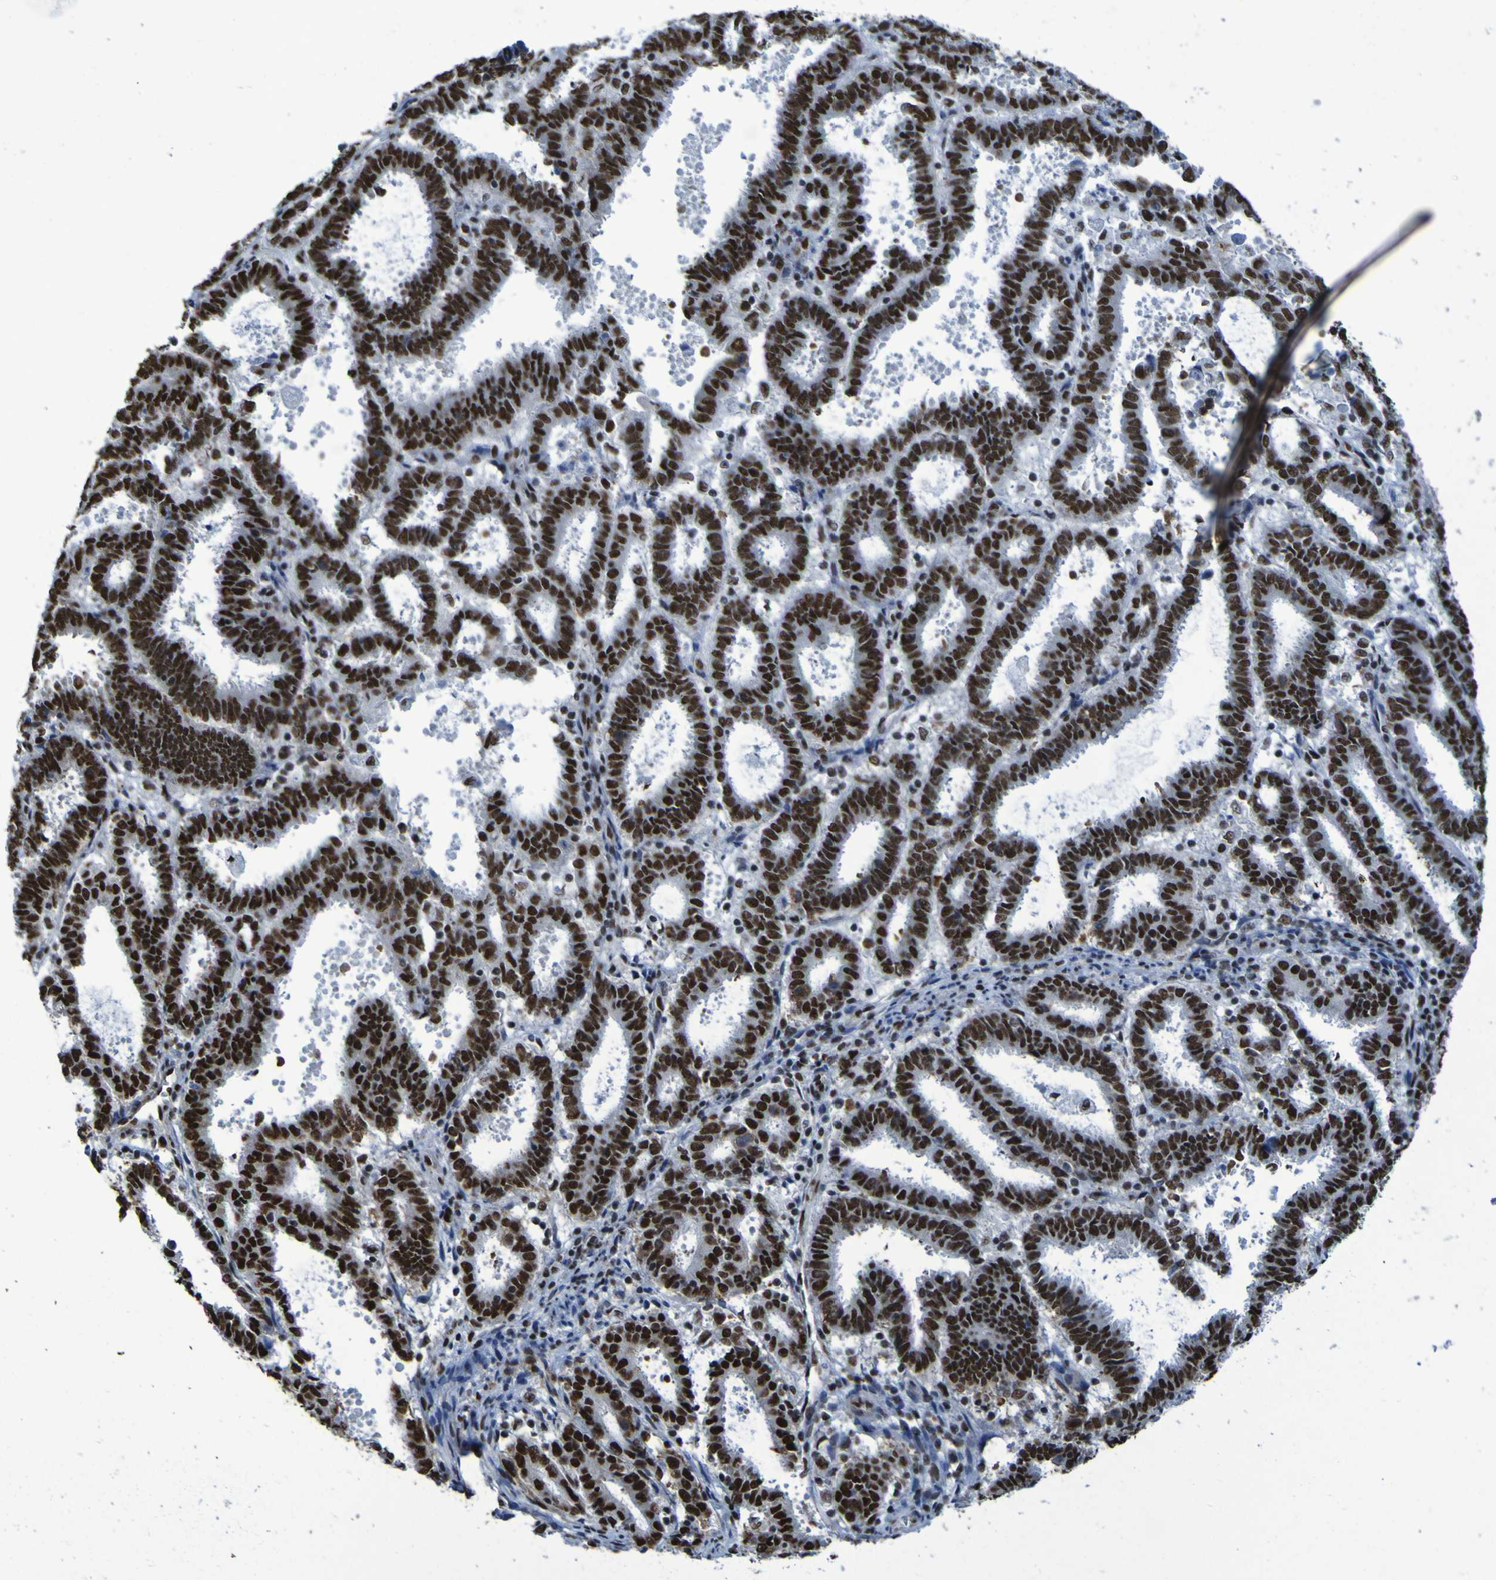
{"staining": {"intensity": "strong", "quantity": ">75%", "location": "nuclear"}, "tissue": "endometrial cancer", "cell_type": "Tumor cells", "image_type": "cancer", "snomed": [{"axis": "morphology", "description": "Adenocarcinoma, NOS"}, {"axis": "topography", "description": "Uterus"}], "caption": "High-power microscopy captured an IHC histopathology image of adenocarcinoma (endometrial), revealing strong nuclear staining in approximately >75% of tumor cells.", "gene": "HNRNPR", "patient": {"sex": "female", "age": 83}}